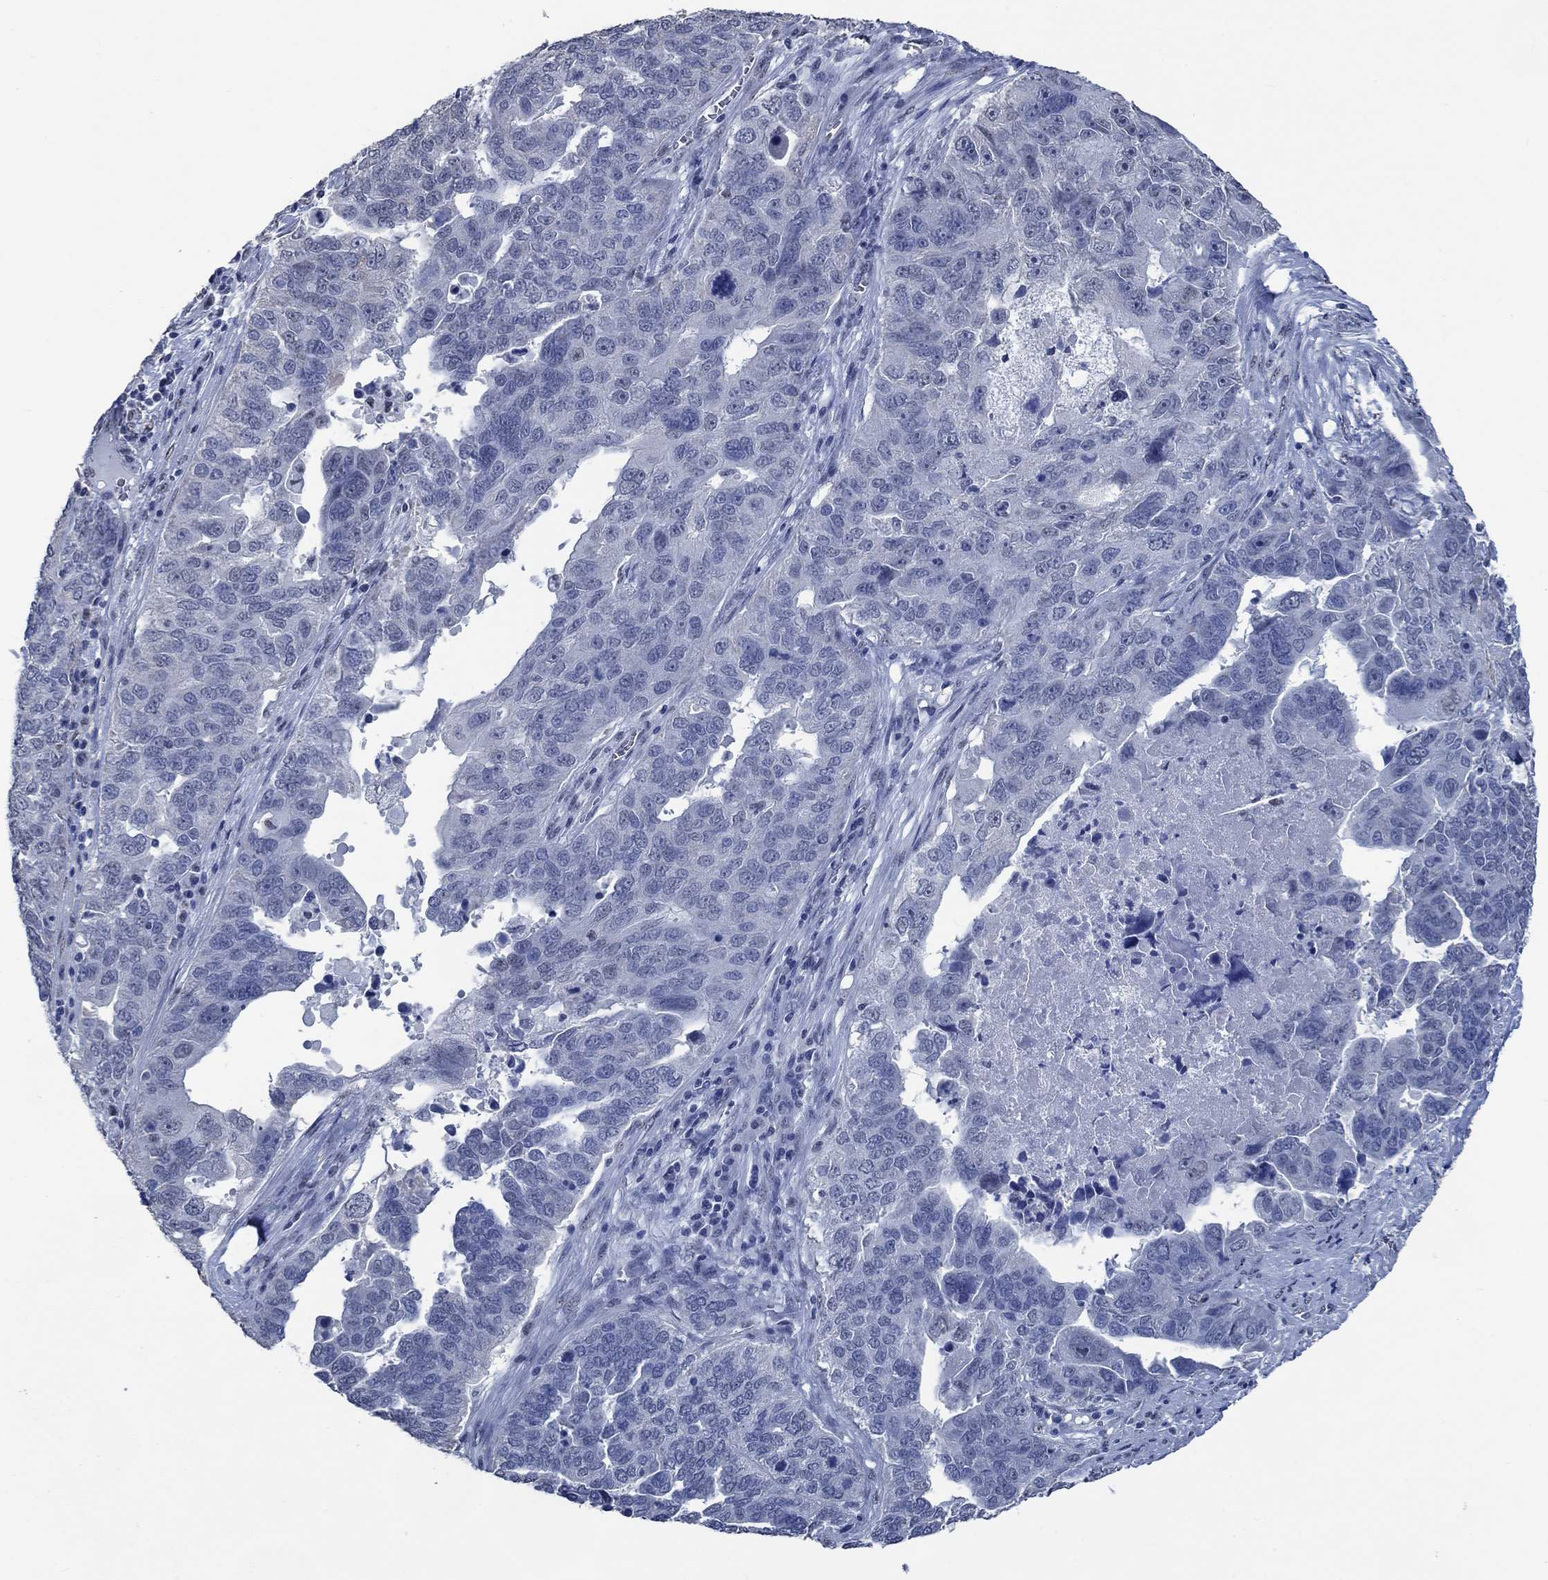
{"staining": {"intensity": "negative", "quantity": "none", "location": "none"}, "tissue": "ovarian cancer", "cell_type": "Tumor cells", "image_type": "cancer", "snomed": [{"axis": "morphology", "description": "Carcinoma, endometroid"}, {"axis": "topography", "description": "Soft tissue"}, {"axis": "topography", "description": "Ovary"}], "caption": "Immunohistochemical staining of human ovarian cancer (endometroid carcinoma) displays no significant positivity in tumor cells.", "gene": "OBSCN", "patient": {"sex": "female", "age": 52}}